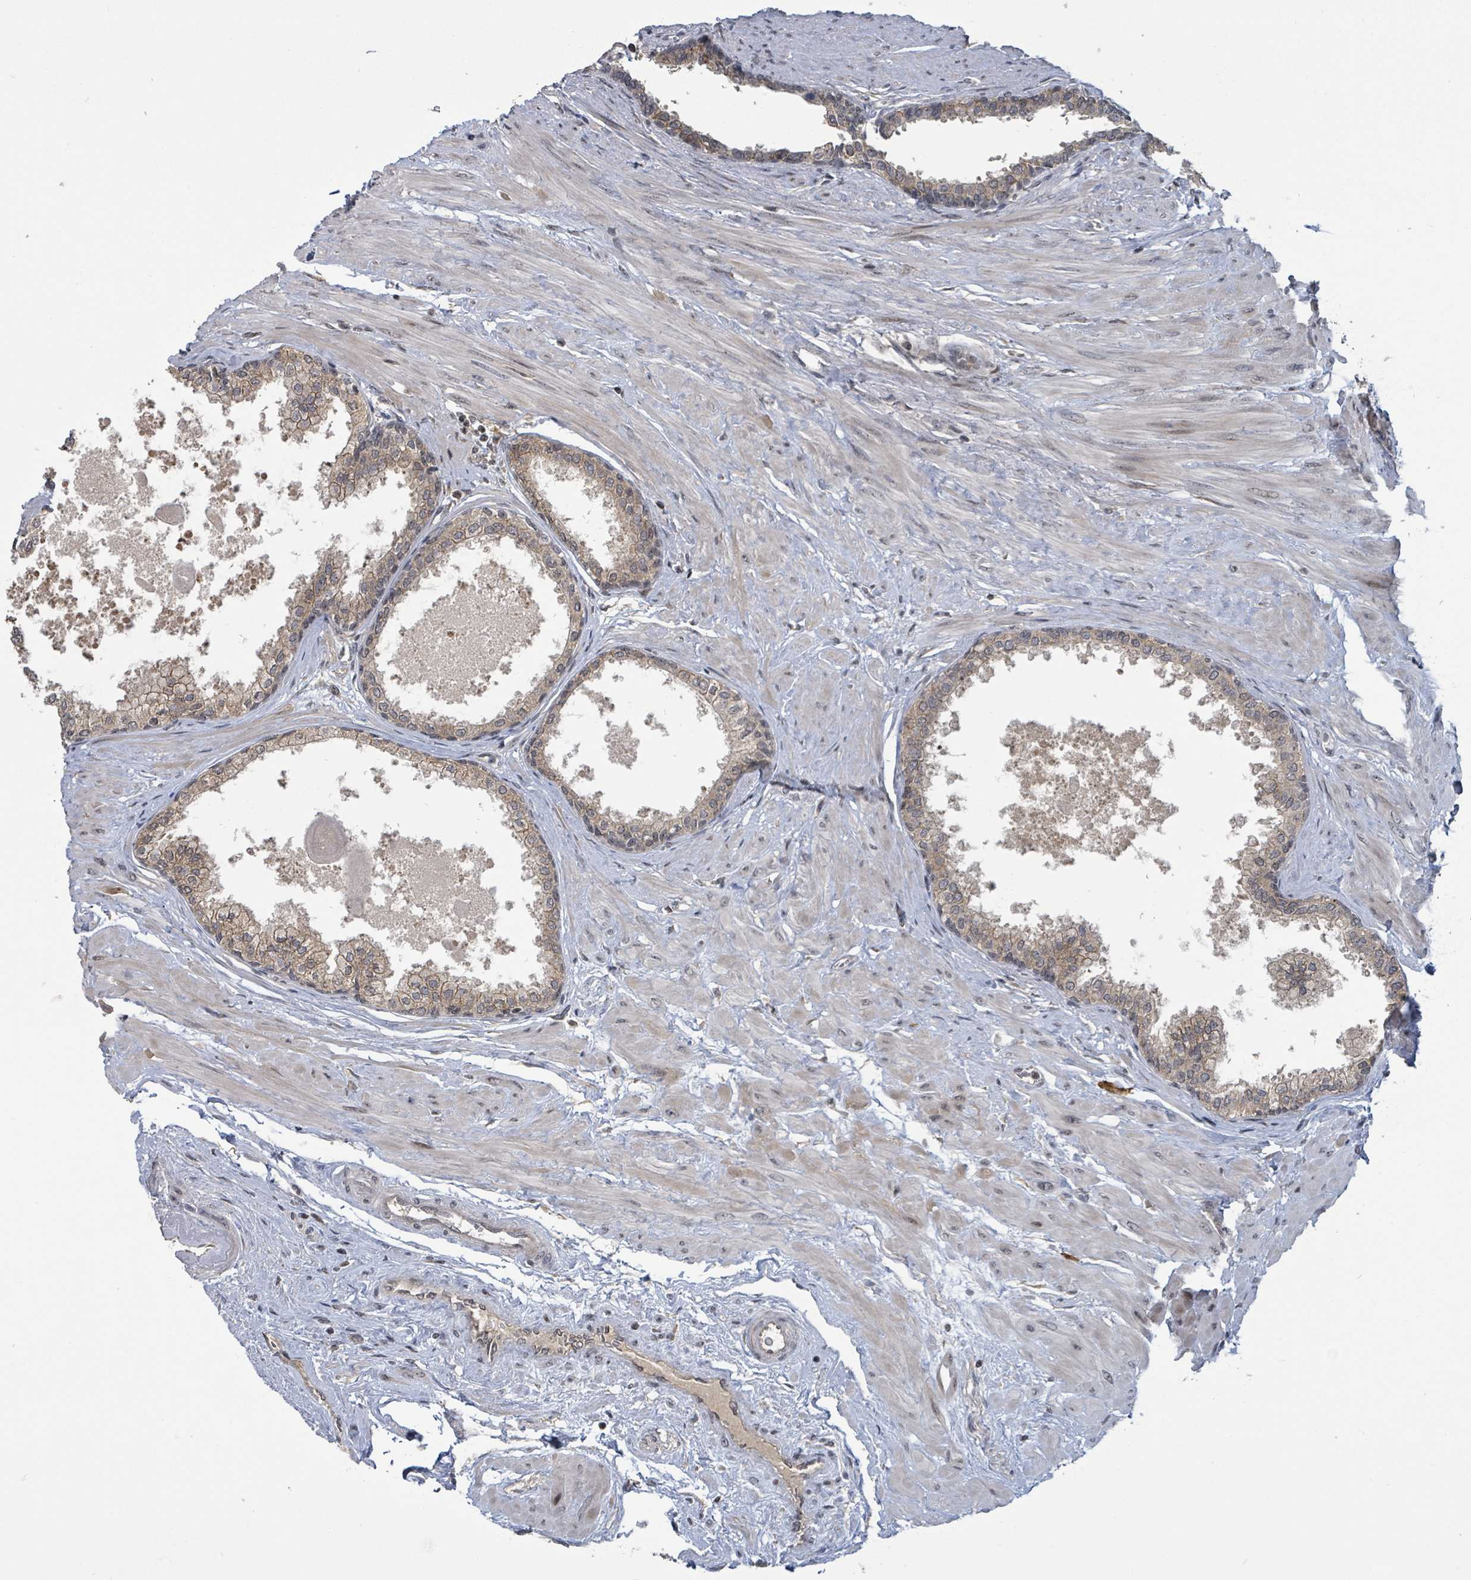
{"staining": {"intensity": "moderate", "quantity": ">75%", "location": "cytoplasmic/membranous,nuclear"}, "tissue": "prostate", "cell_type": "Glandular cells", "image_type": "normal", "snomed": [{"axis": "morphology", "description": "Normal tissue, NOS"}, {"axis": "topography", "description": "Prostate"}], "caption": "Moderate cytoplasmic/membranous,nuclear staining for a protein is present in approximately >75% of glandular cells of unremarkable prostate using immunohistochemistry.", "gene": "ZBTB14", "patient": {"sex": "male", "age": 57}}